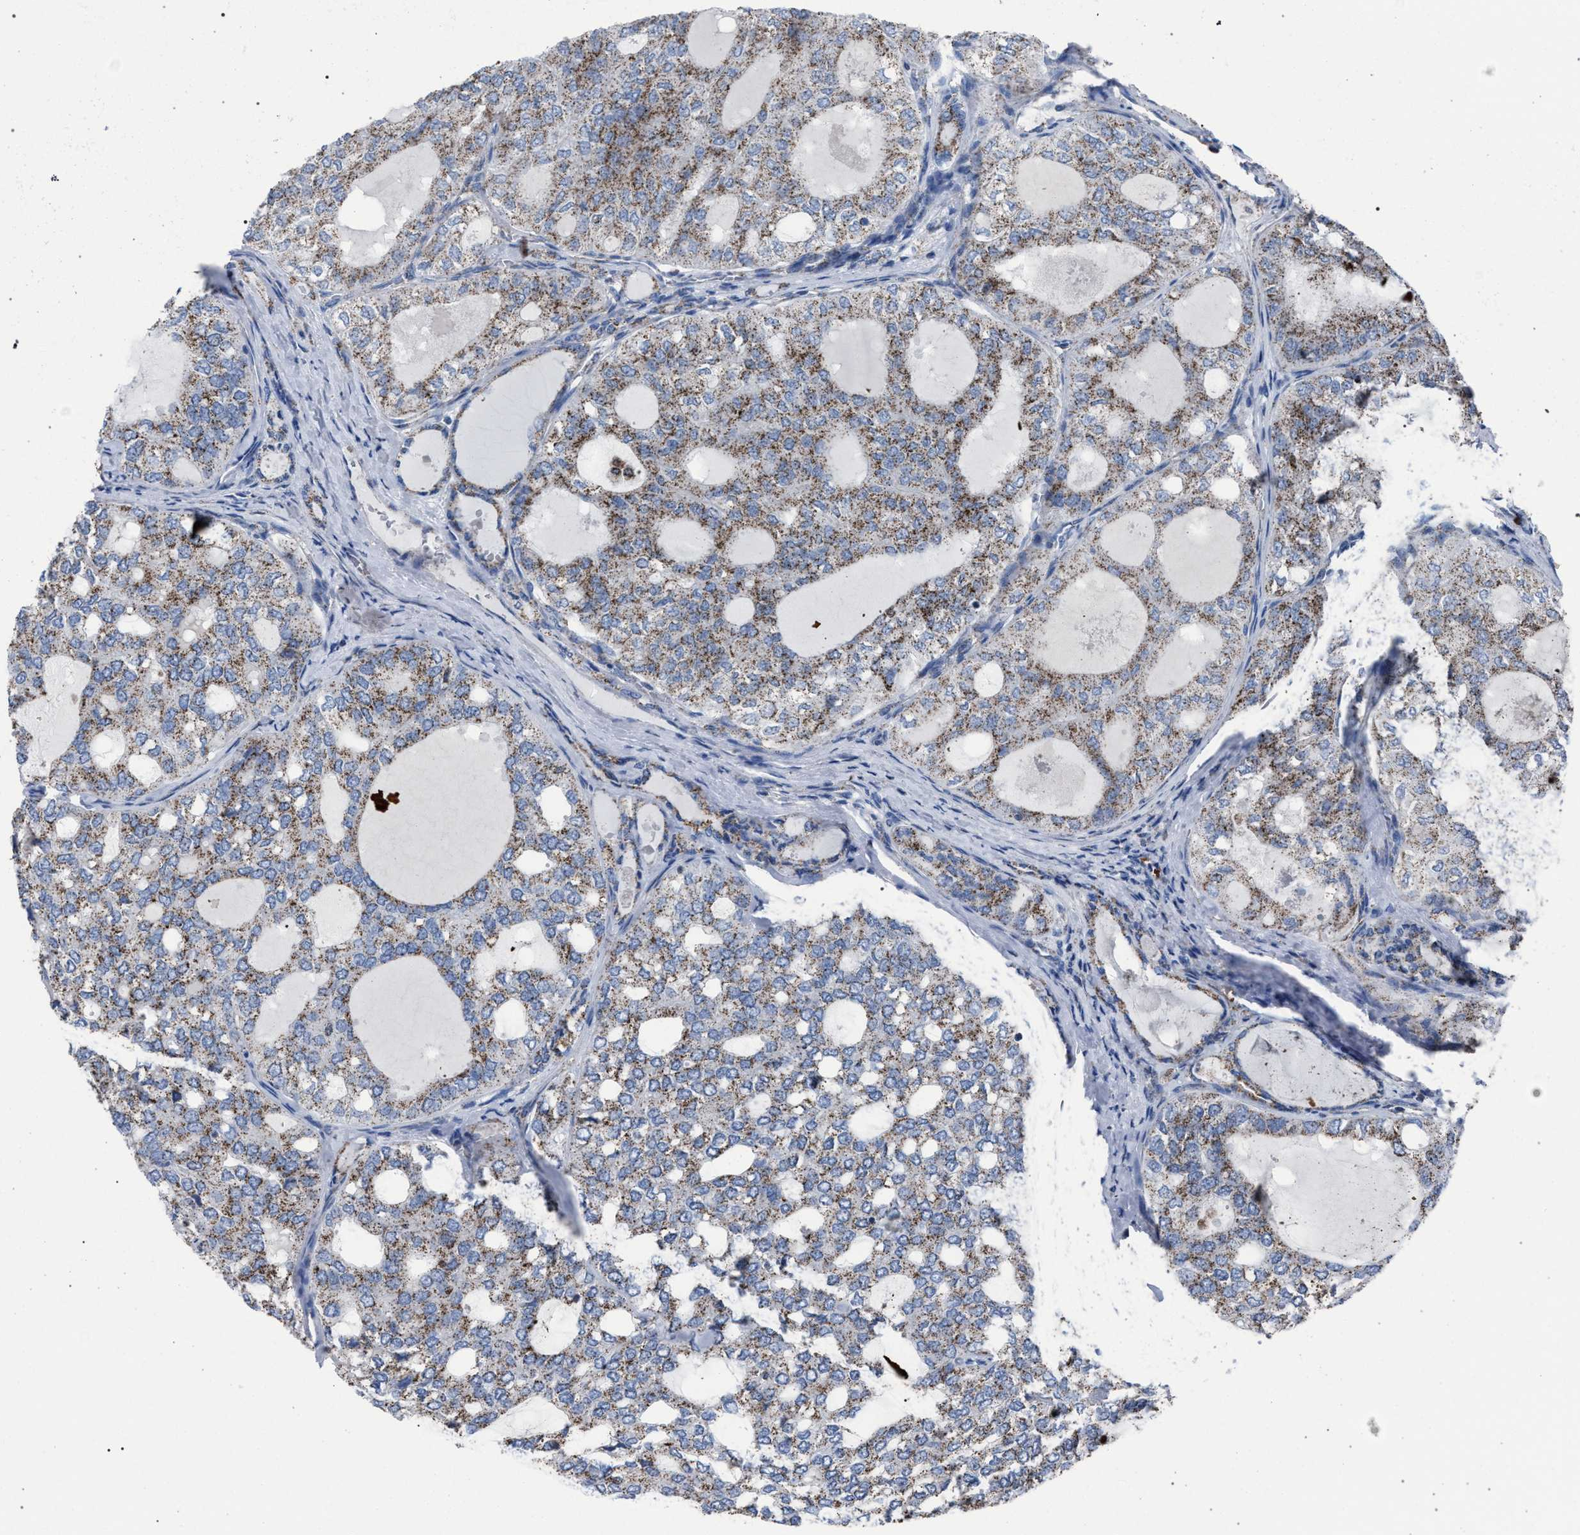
{"staining": {"intensity": "weak", "quantity": ">75%", "location": "cytoplasmic/membranous"}, "tissue": "thyroid cancer", "cell_type": "Tumor cells", "image_type": "cancer", "snomed": [{"axis": "morphology", "description": "Follicular adenoma carcinoma, NOS"}, {"axis": "topography", "description": "Thyroid gland"}], "caption": "A low amount of weak cytoplasmic/membranous expression is identified in about >75% of tumor cells in follicular adenoma carcinoma (thyroid) tissue. (Stains: DAB in brown, nuclei in blue, Microscopy: brightfield microscopy at high magnification).", "gene": "HSD17B4", "patient": {"sex": "male", "age": 75}}